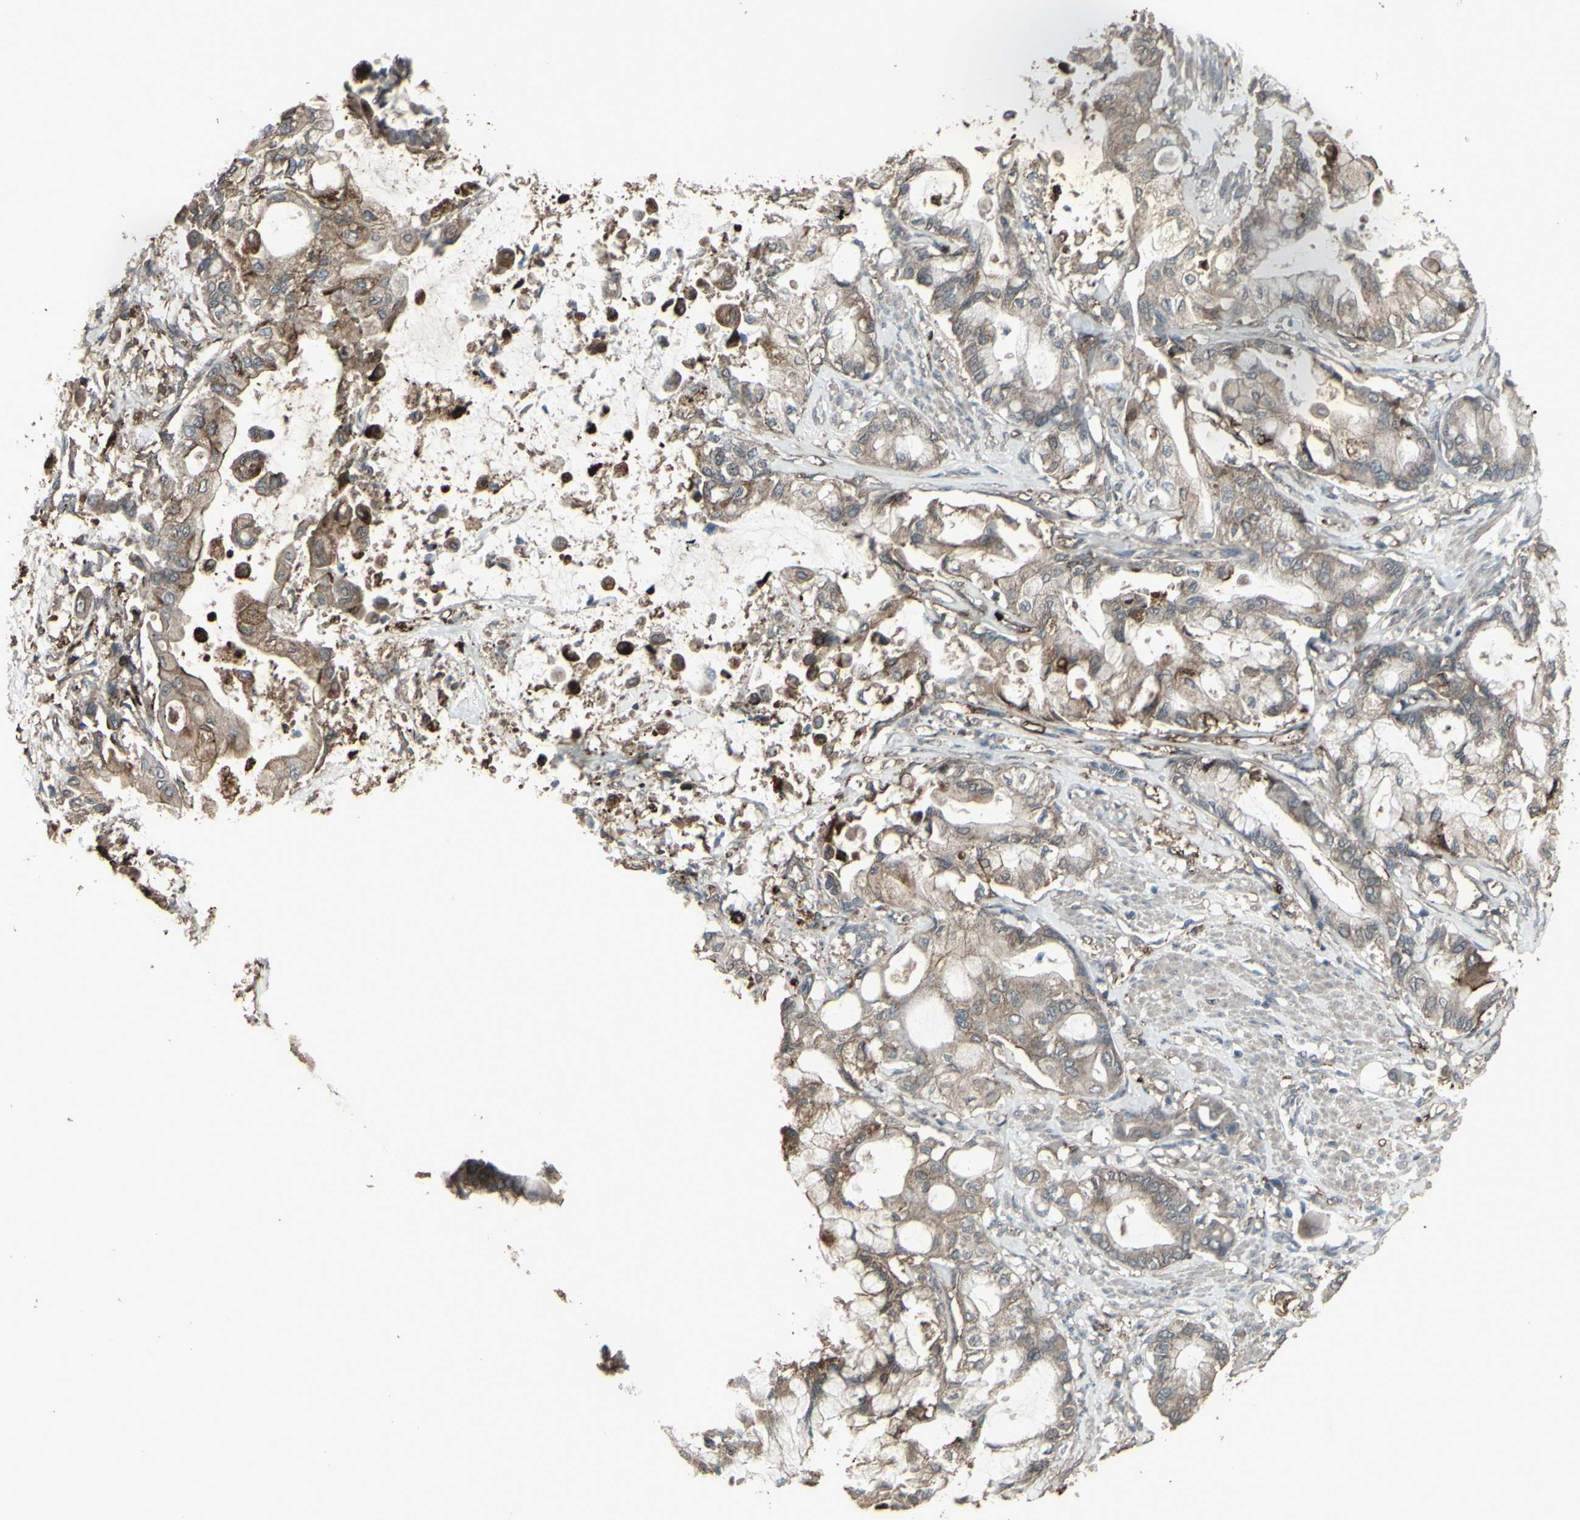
{"staining": {"intensity": "moderate", "quantity": ">75%", "location": "cytoplasmic/membranous"}, "tissue": "pancreatic cancer", "cell_type": "Tumor cells", "image_type": "cancer", "snomed": [{"axis": "morphology", "description": "Adenocarcinoma, NOS"}, {"axis": "morphology", "description": "Adenocarcinoma, metastatic, NOS"}, {"axis": "topography", "description": "Lymph node"}, {"axis": "topography", "description": "Pancreas"}, {"axis": "topography", "description": "Duodenum"}], "caption": "This is a histology image of IHC staining of pancreatic cancer (metastatic adenocarcinoma), which shows moderate expression in the cytoplasmic/membranous of tumor cells.", "gene": "SMO", "patient": {"sex": "female", "age": 64}}